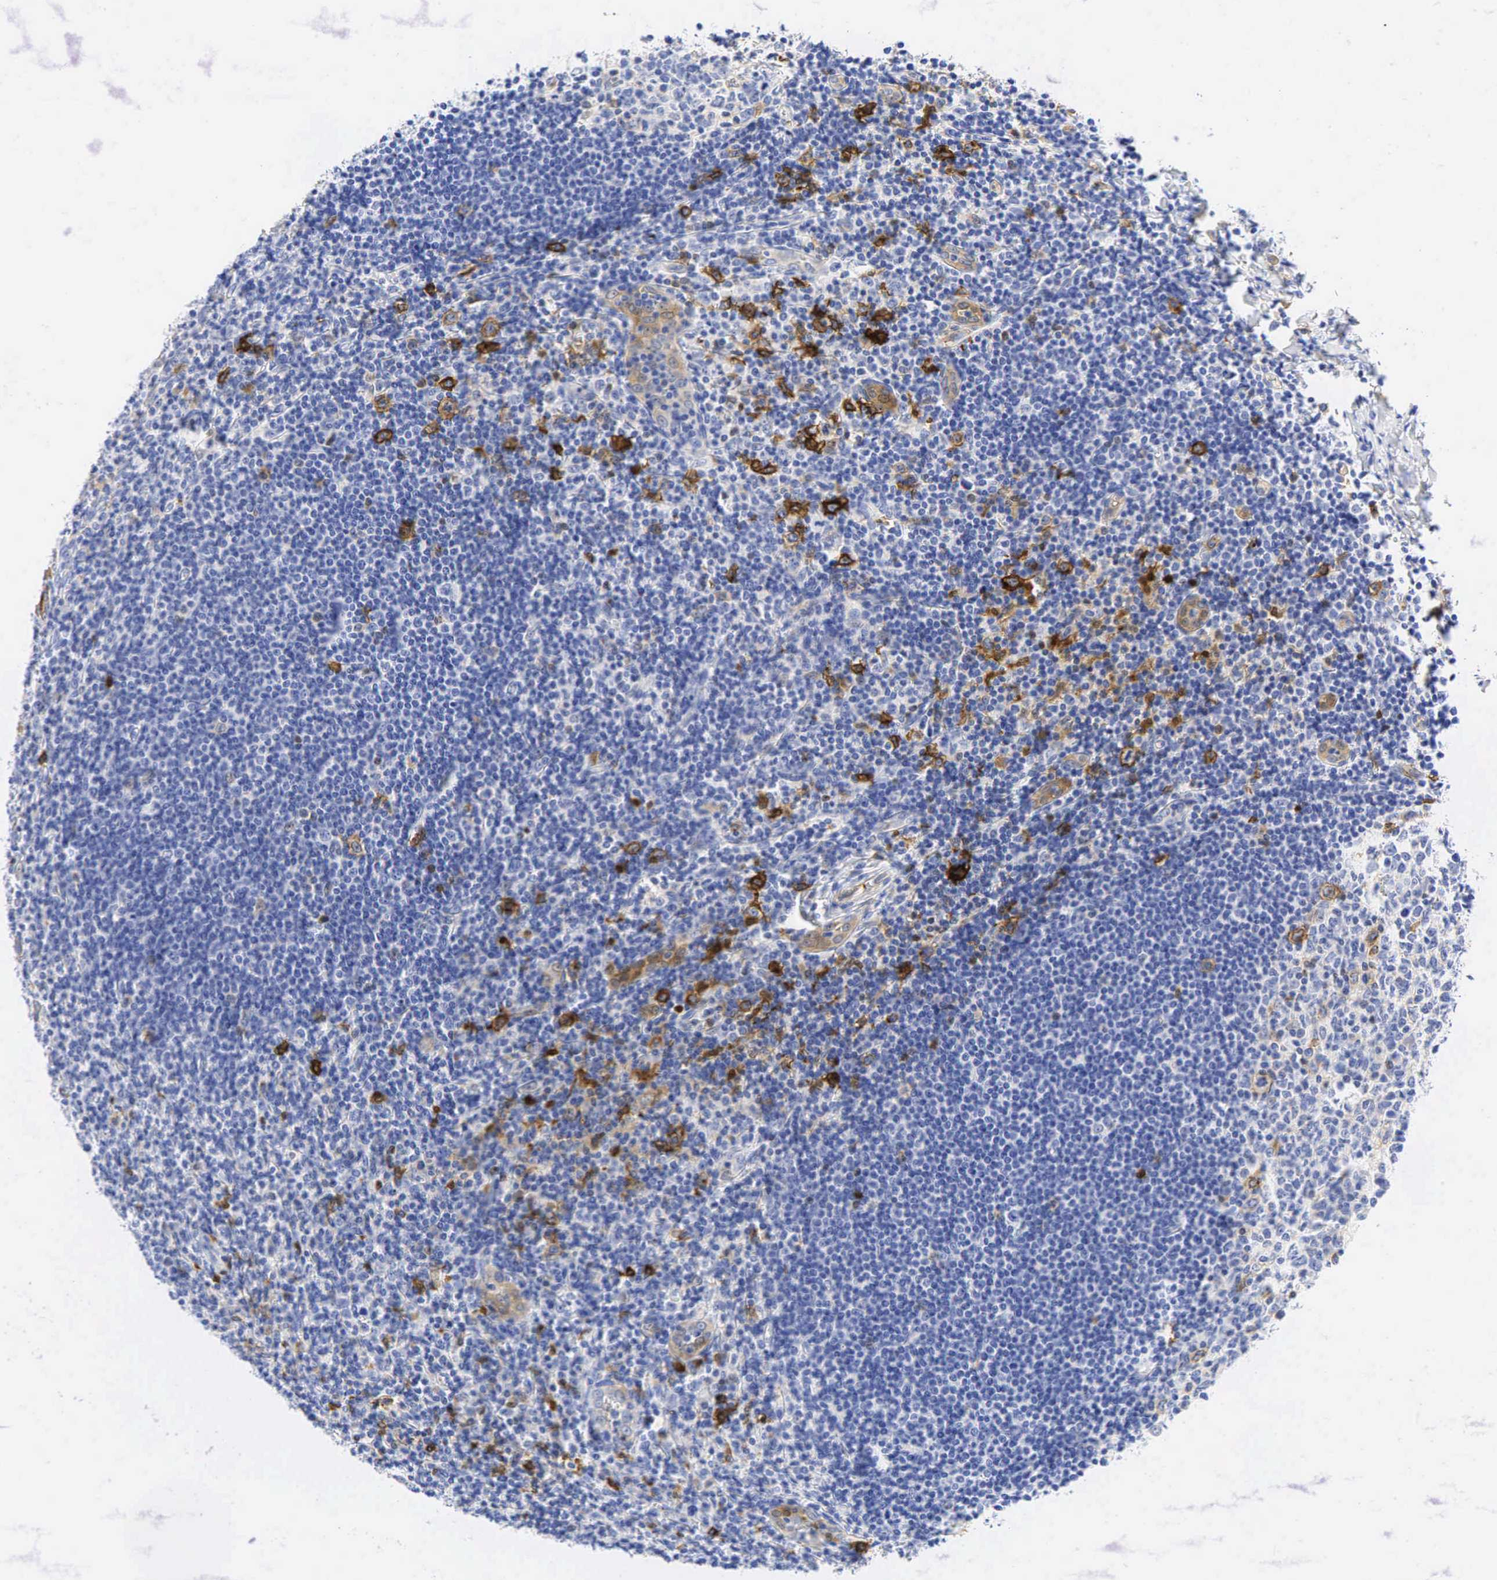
{"staining": {"intensity": "moderate", "quantity": "<25%", "location": "cytoplasmic/membranous"}, "tissue": "tonsil", "cell_type": "Germinal center cells", "image_type": "normal", "snomed": [{"axis": "morphology", "description": "Normal tissue, NOS"}, {"axis": "topography", "description": "Tonsil"}], "caption": "IHC (DAB (3,3'-diaminobenzidine)) staining of normal human tonsil shows moderate cytoplasmic/membranous protein positivity in approximately <25% of germinal center cells. IHC stains the protein of interest in brown and the nuclei are stained blue.", "gene": "TNFRSF8", "patient": {"sex": "female", "age": 41}}